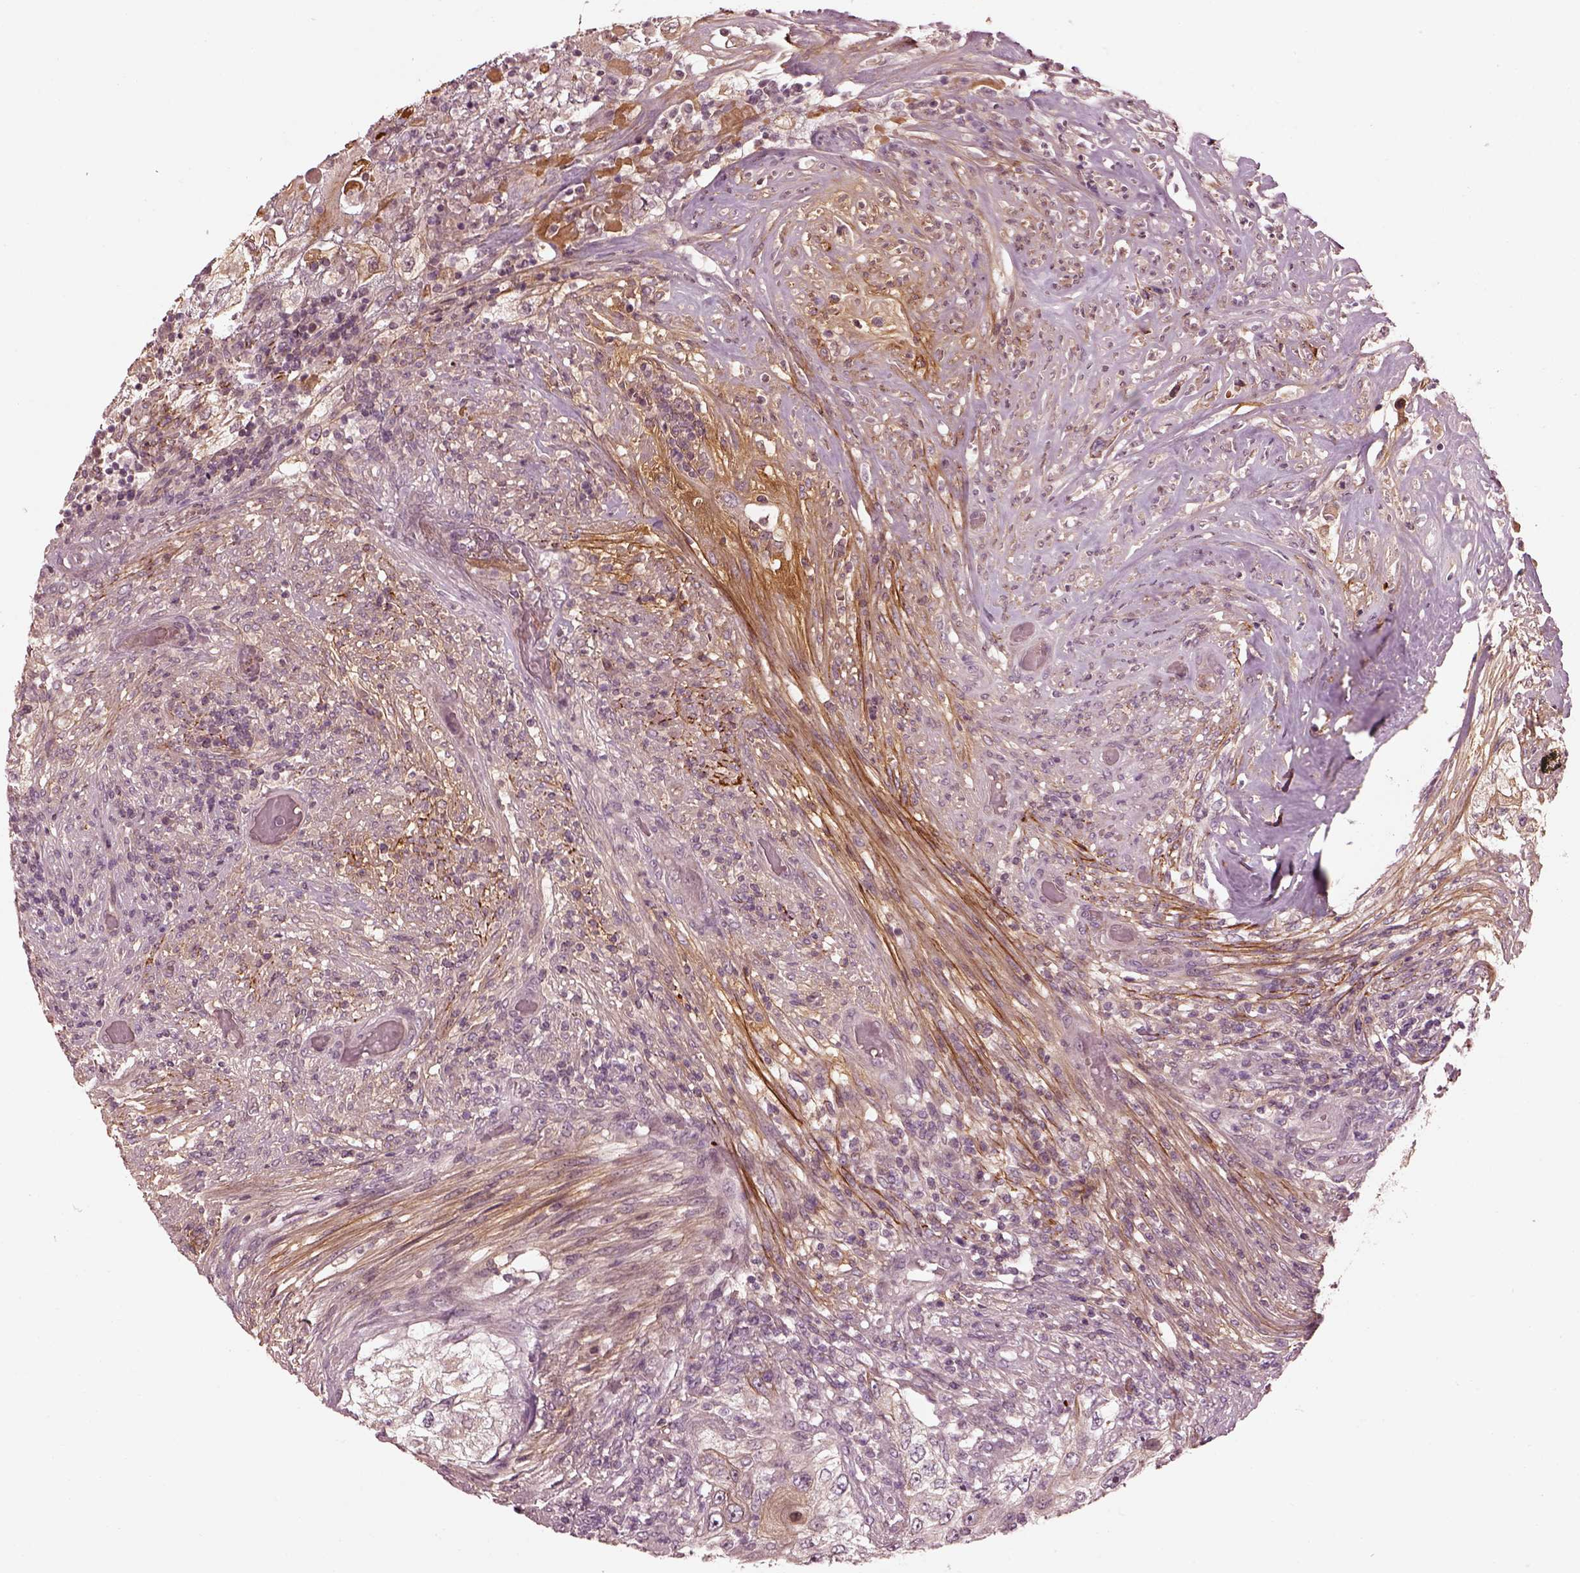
{"staining": {"intensity": "weak", "quantity": "<25%", "location": "cytoplasmic/membranous"}, "tissue": "urothelial cancer", "cell_type": "Tumor cells", "image_type": "cancer", "snomed": [{"axis": "morphology", "description": "Urothelial carcinoma, High grade"}, {"axis": "topography", "description": "Urinary bladder"}], "caption": "There is no significant expression in tumor cells of urothelial cancer.", "gene": "EFEMP1", "patient": {"sex": "female", "age": 60}}